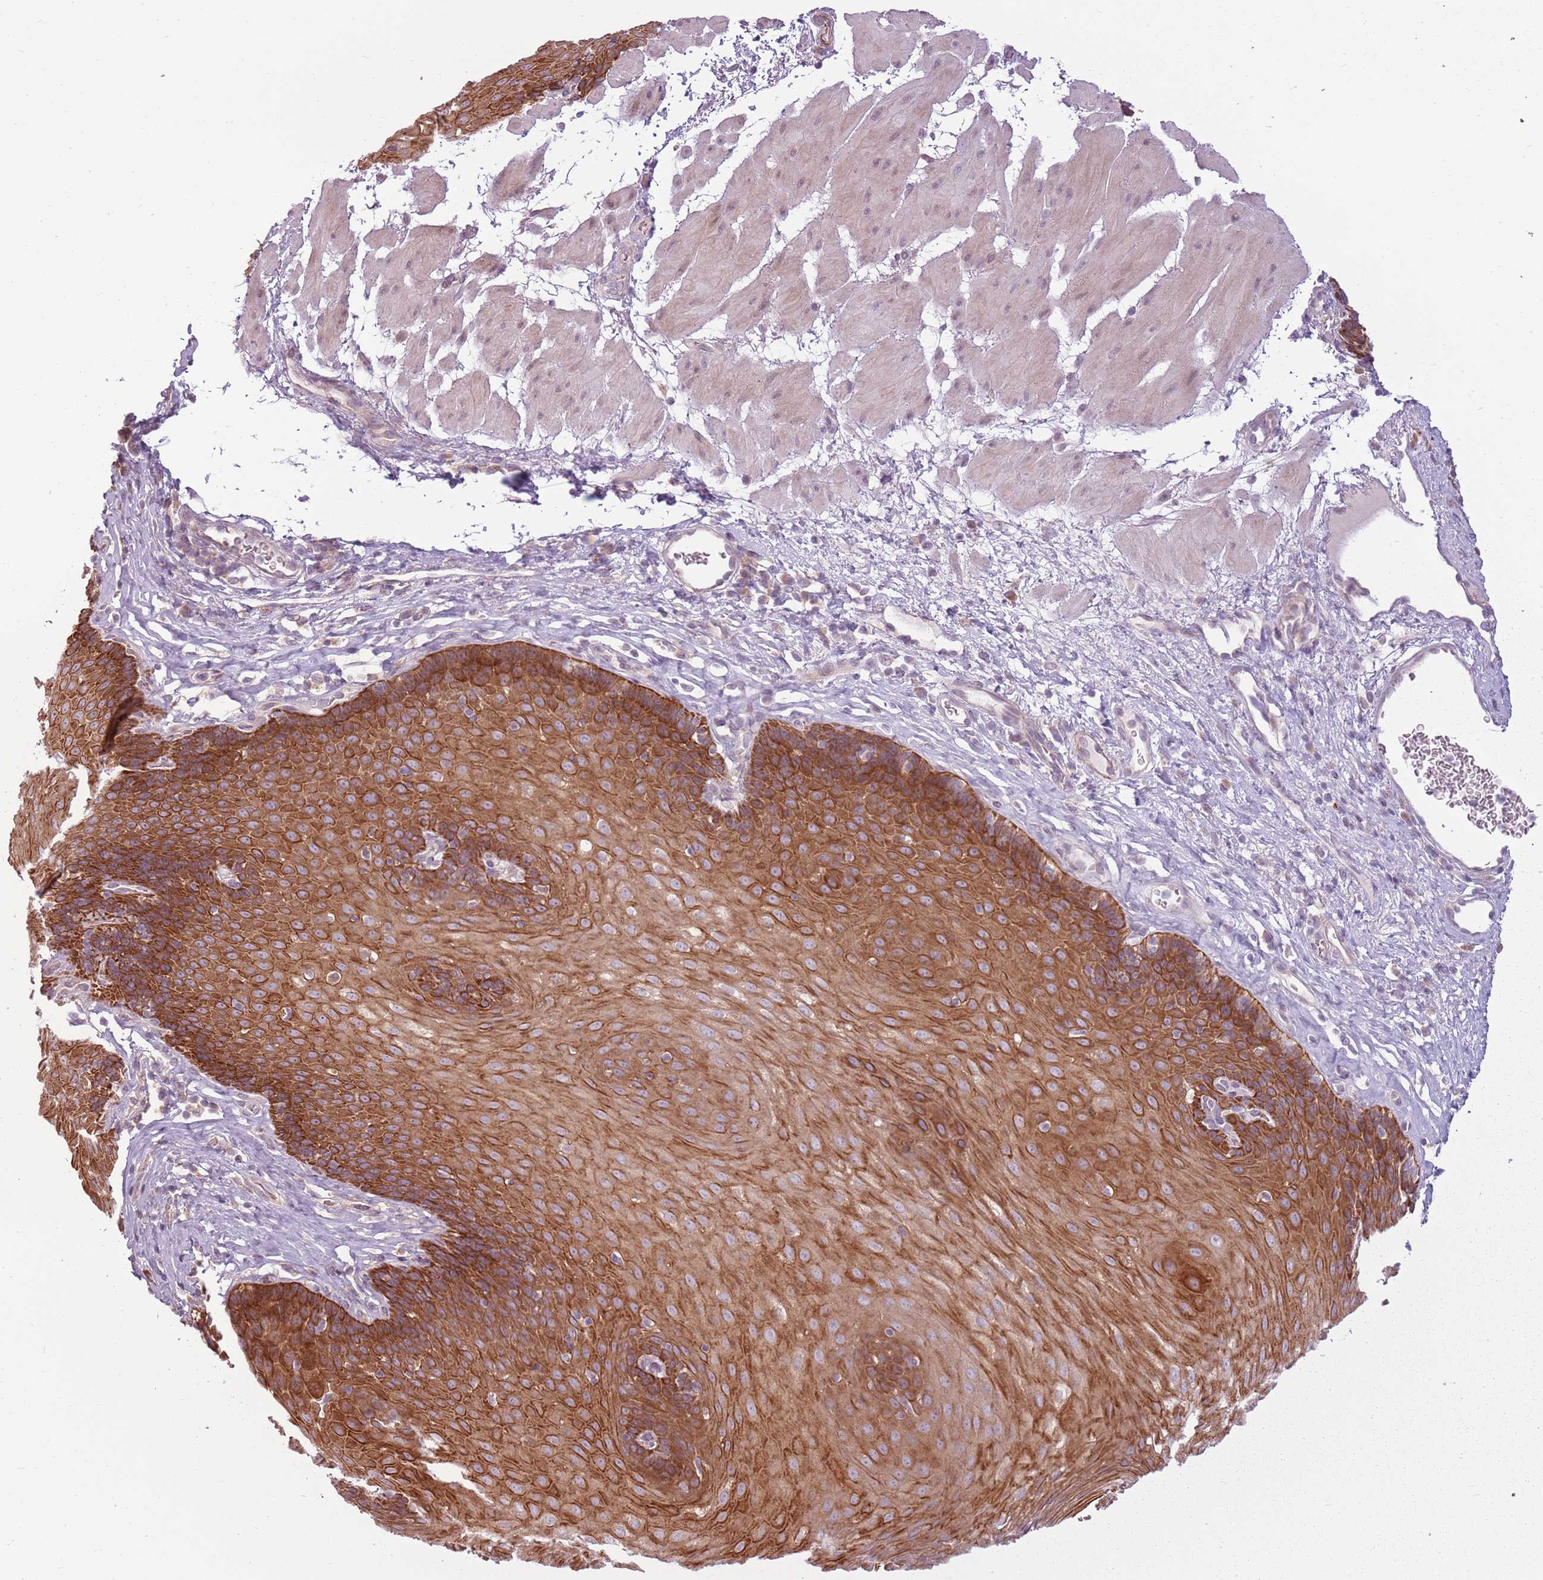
{"staining": {"intensity": "strong", "quantity": ">75%", "location": "cytoplasmic/membranous"}, "tissue": "esophagus", "cell_type": "Squamous epithelial cells", "image_type": "normal", "snomed": [{"axis": "morphology", "description": "Normal tissue, NOS"}, {"axis": "topography", "description": "Esophagus"}], "caption": "Protein analysis of normal esophagus displays strong cytoplasmic/membranous positivity in approximately >75% of squamous epithelial cells.", "gene": "HSPA14", "patient": {"sex": "female", "age": 66}}